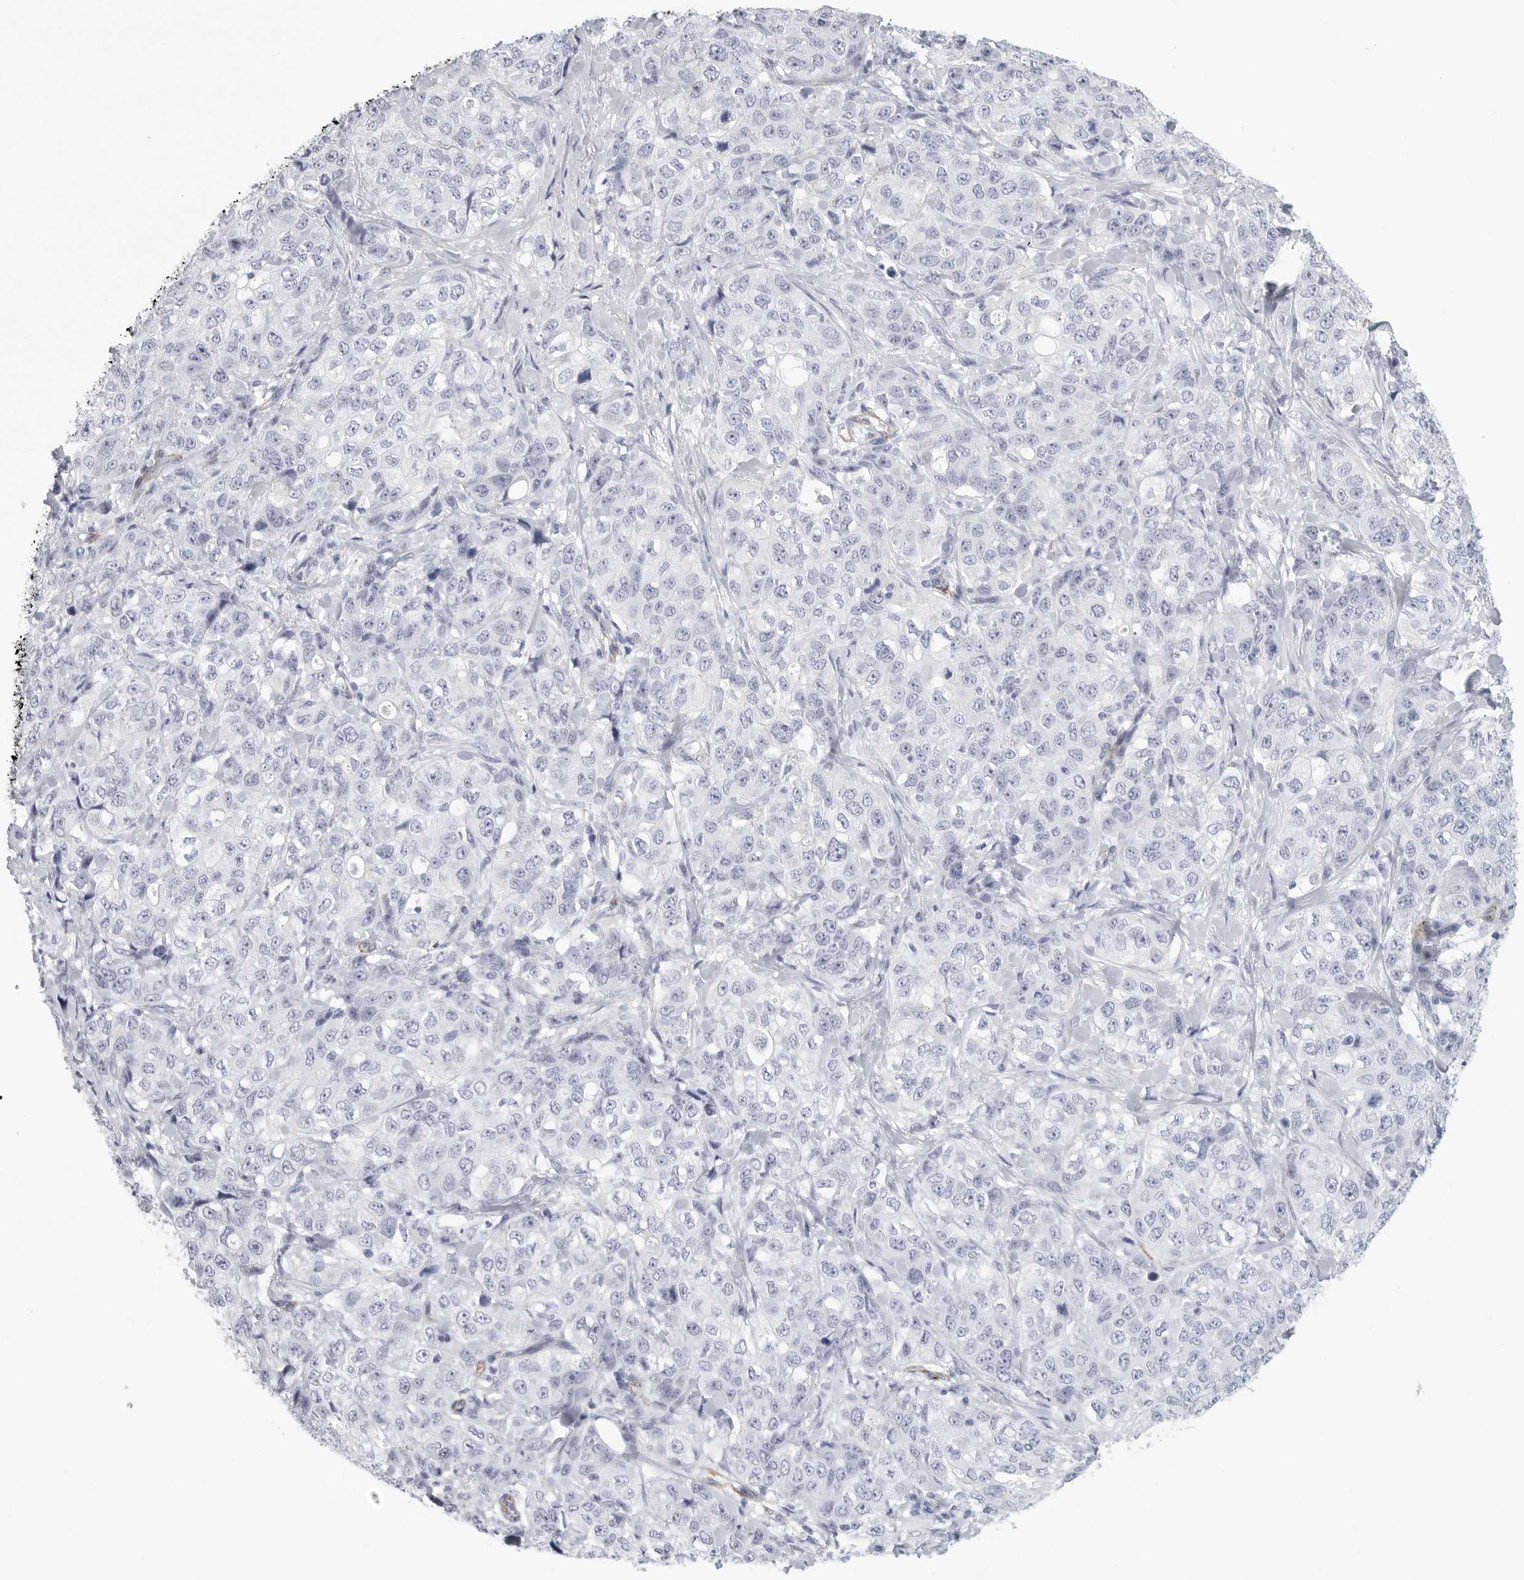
{"staining": {"intensity": "negative", "quantity": "none", "location": "none"}, "tissue": "stomach cancer", "cell_type": "Tumor cells", "image_type": "cancer", "snomed": [{"axis": "morphology", "description": "Adenocarcinoma, NOS"}, {"axis": "topography", "description": "Stomach"}], "caption": "Protein analysis of stomach cancer (adenocarcinoma) demonstrates no significant positivity in tumor cells.", "gene": "TNR", "patient": {"sex": "male", "age": 48}}